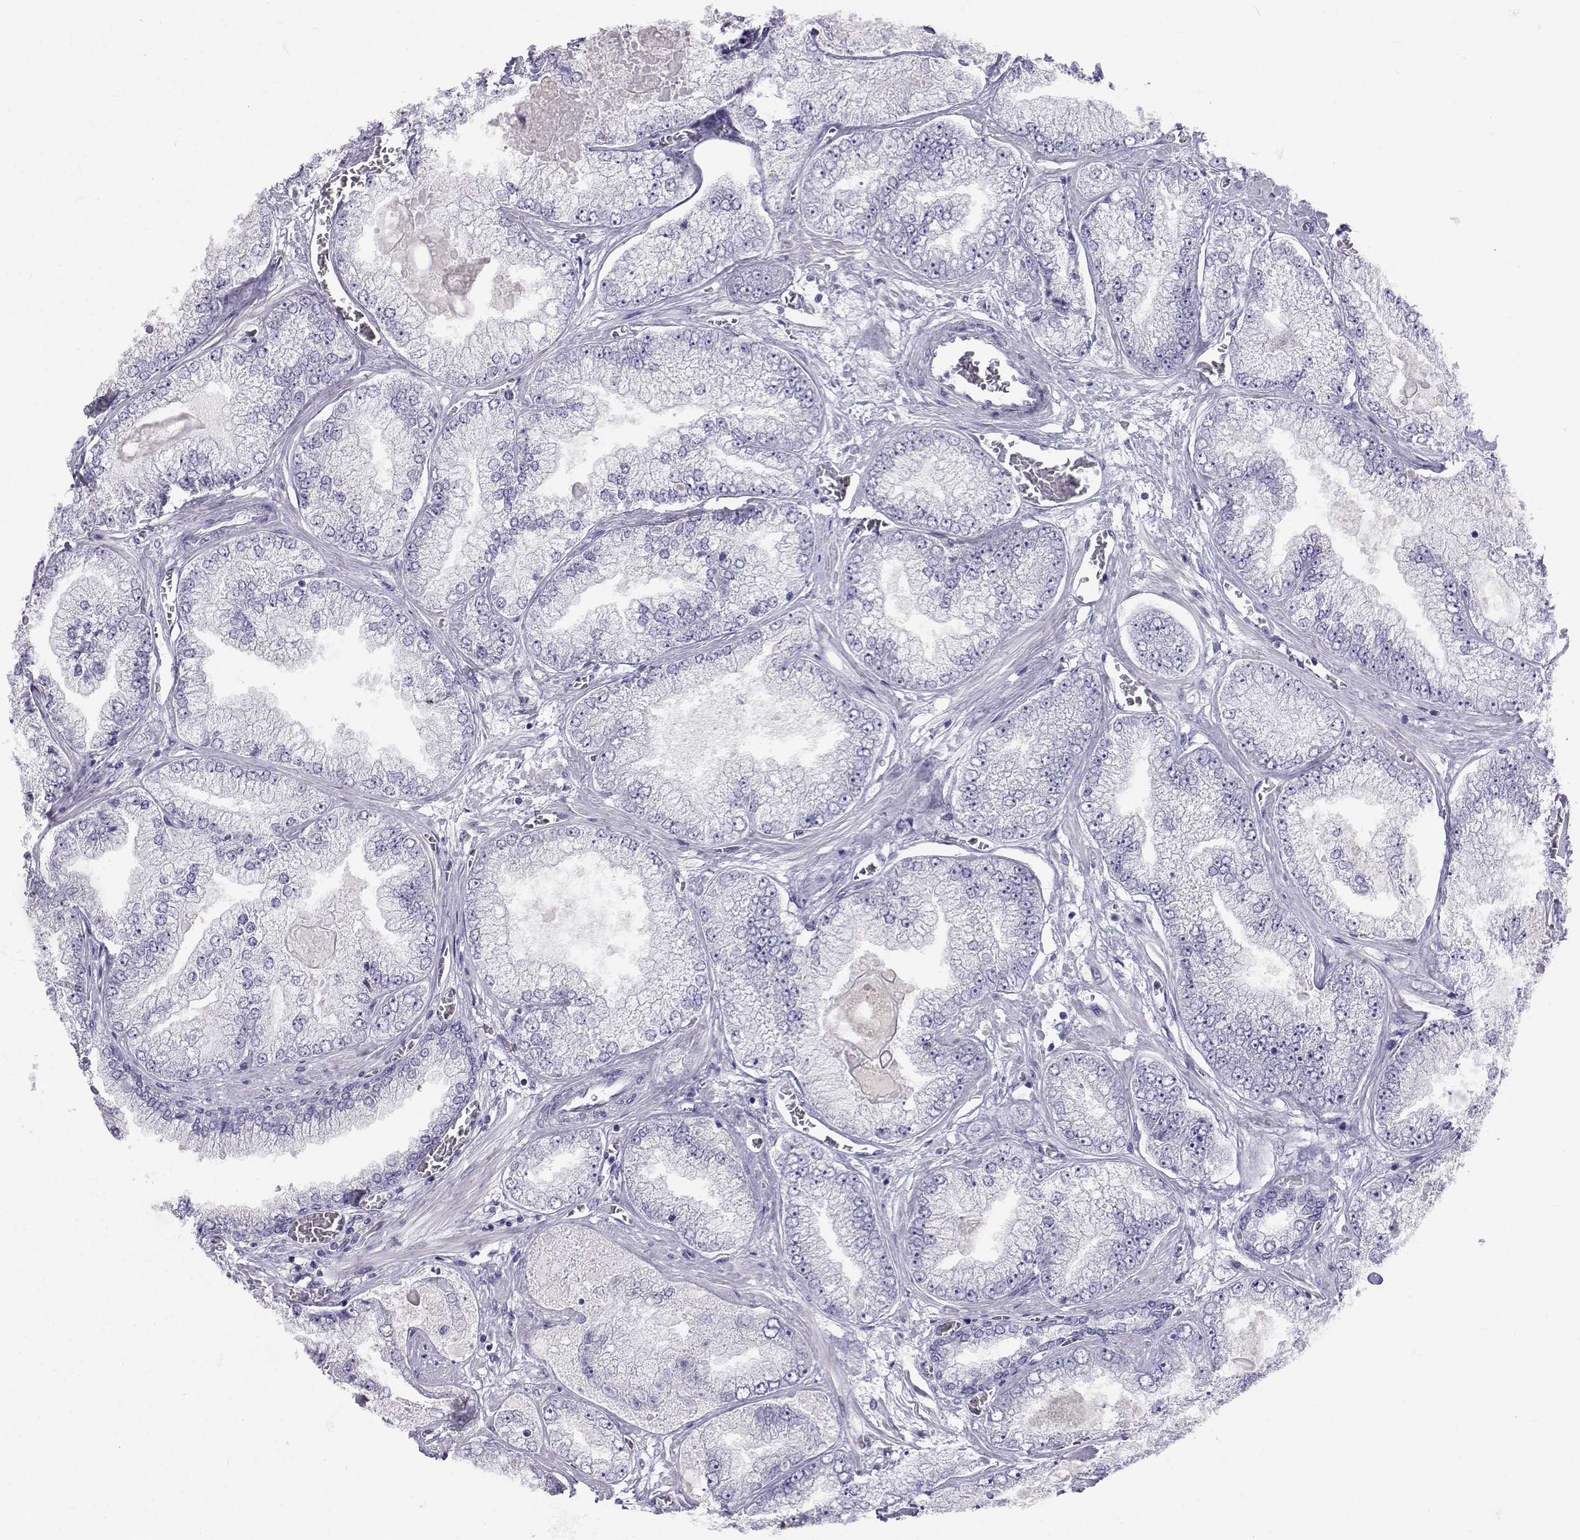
{"staining": {"intensity": "negative", "quantity": "none", "location": "none"}, "tissue": "prostate cancer", "cell_type": "Tumor cells", "image_type": "cancer", "snomed": [{"axis": "morphology", "description": "Adenocarcinoma, Low grade"}, {"axis": "topography", "description": "Prostate"}], "caption": "Tumor cells are negative for brown protein staining in adenocarcinoma (low-grade) (prostate).", "gene": "SLC6A3", "patient": {"sex": "male", "age": 57}}